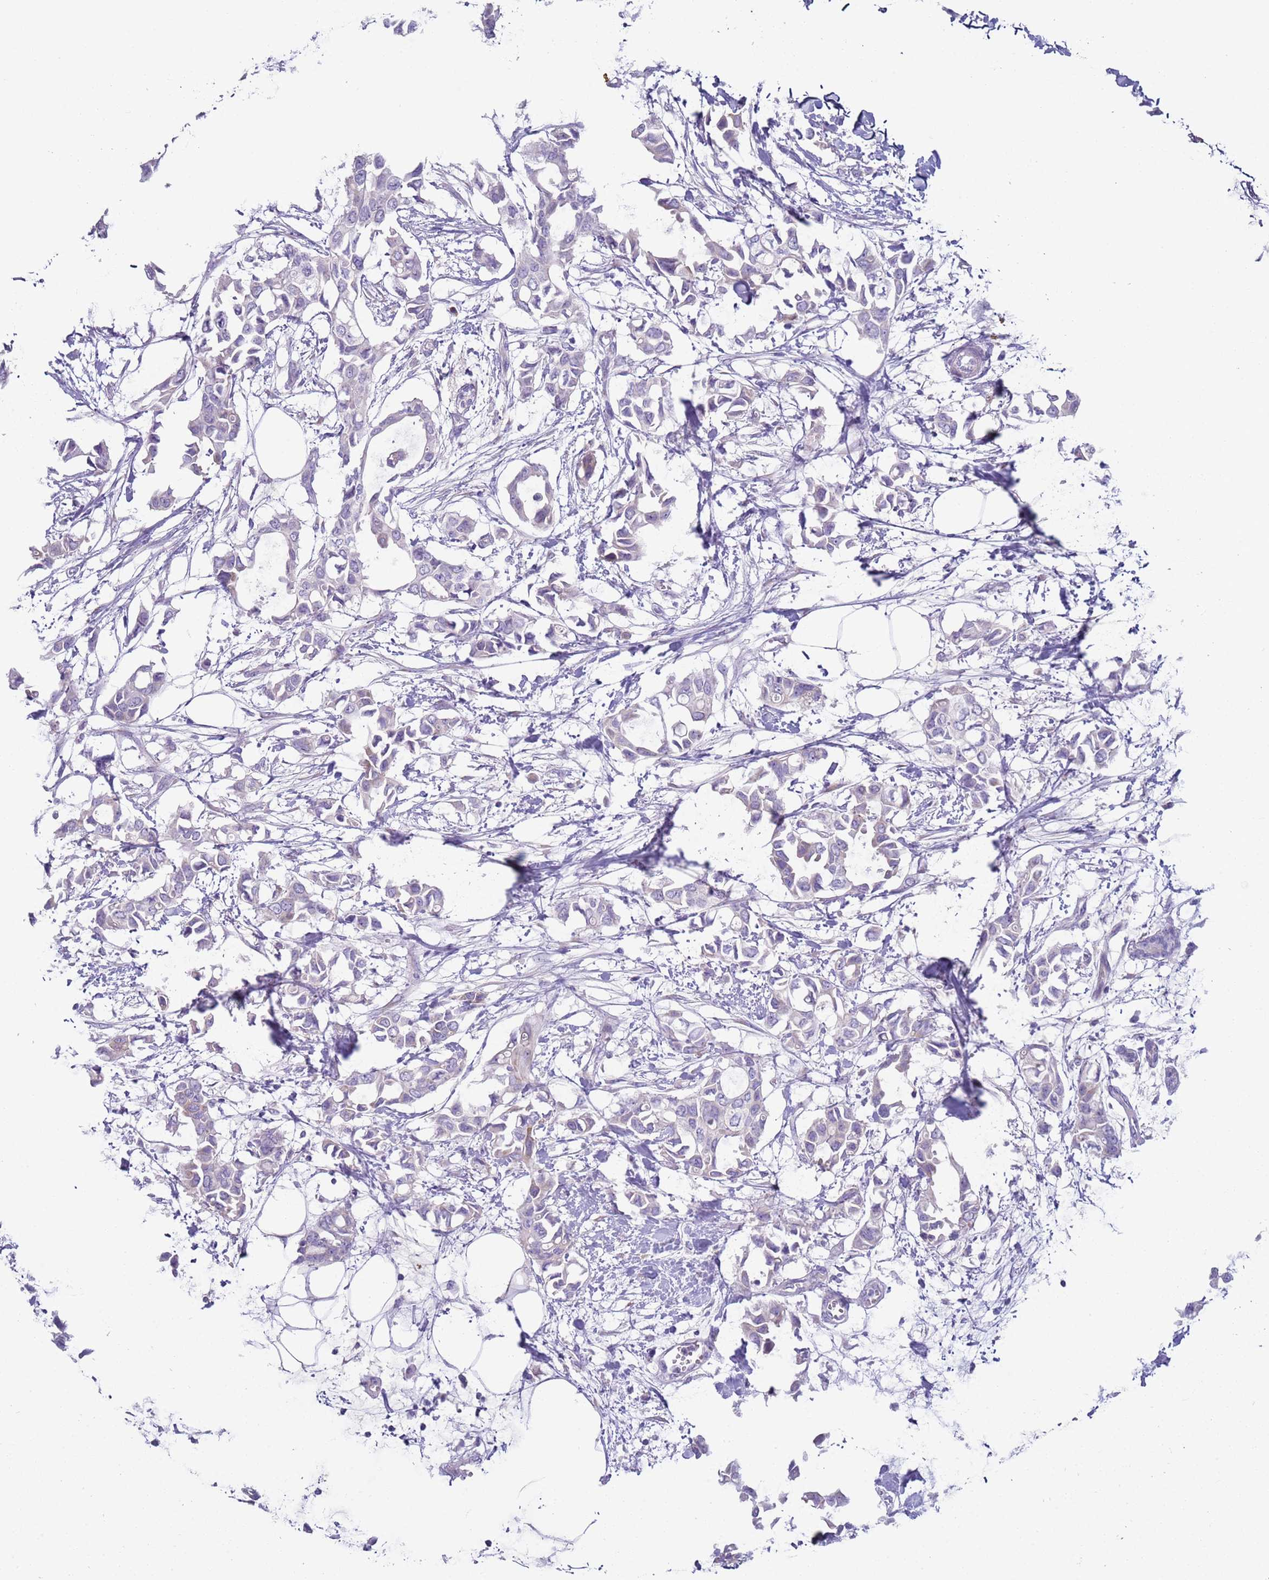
{"staining": {"intensity": "negative", "quantity": "none", "location": "none"}, "tissue": "breast cancer", "cell_type": "Tumor cells", "image_type": "cancer", "snomed": [{"axis": "morphology", "description": "Duct carcinoma"}, {"axis": "topography", "description": "Breast"}], "caption": "Protein analysis of breast invasive ductal carcinoma displays no significant positivity in tumor cells.", "gene": "NPAP1", "patient": {"sex": "female", "age": 41}}